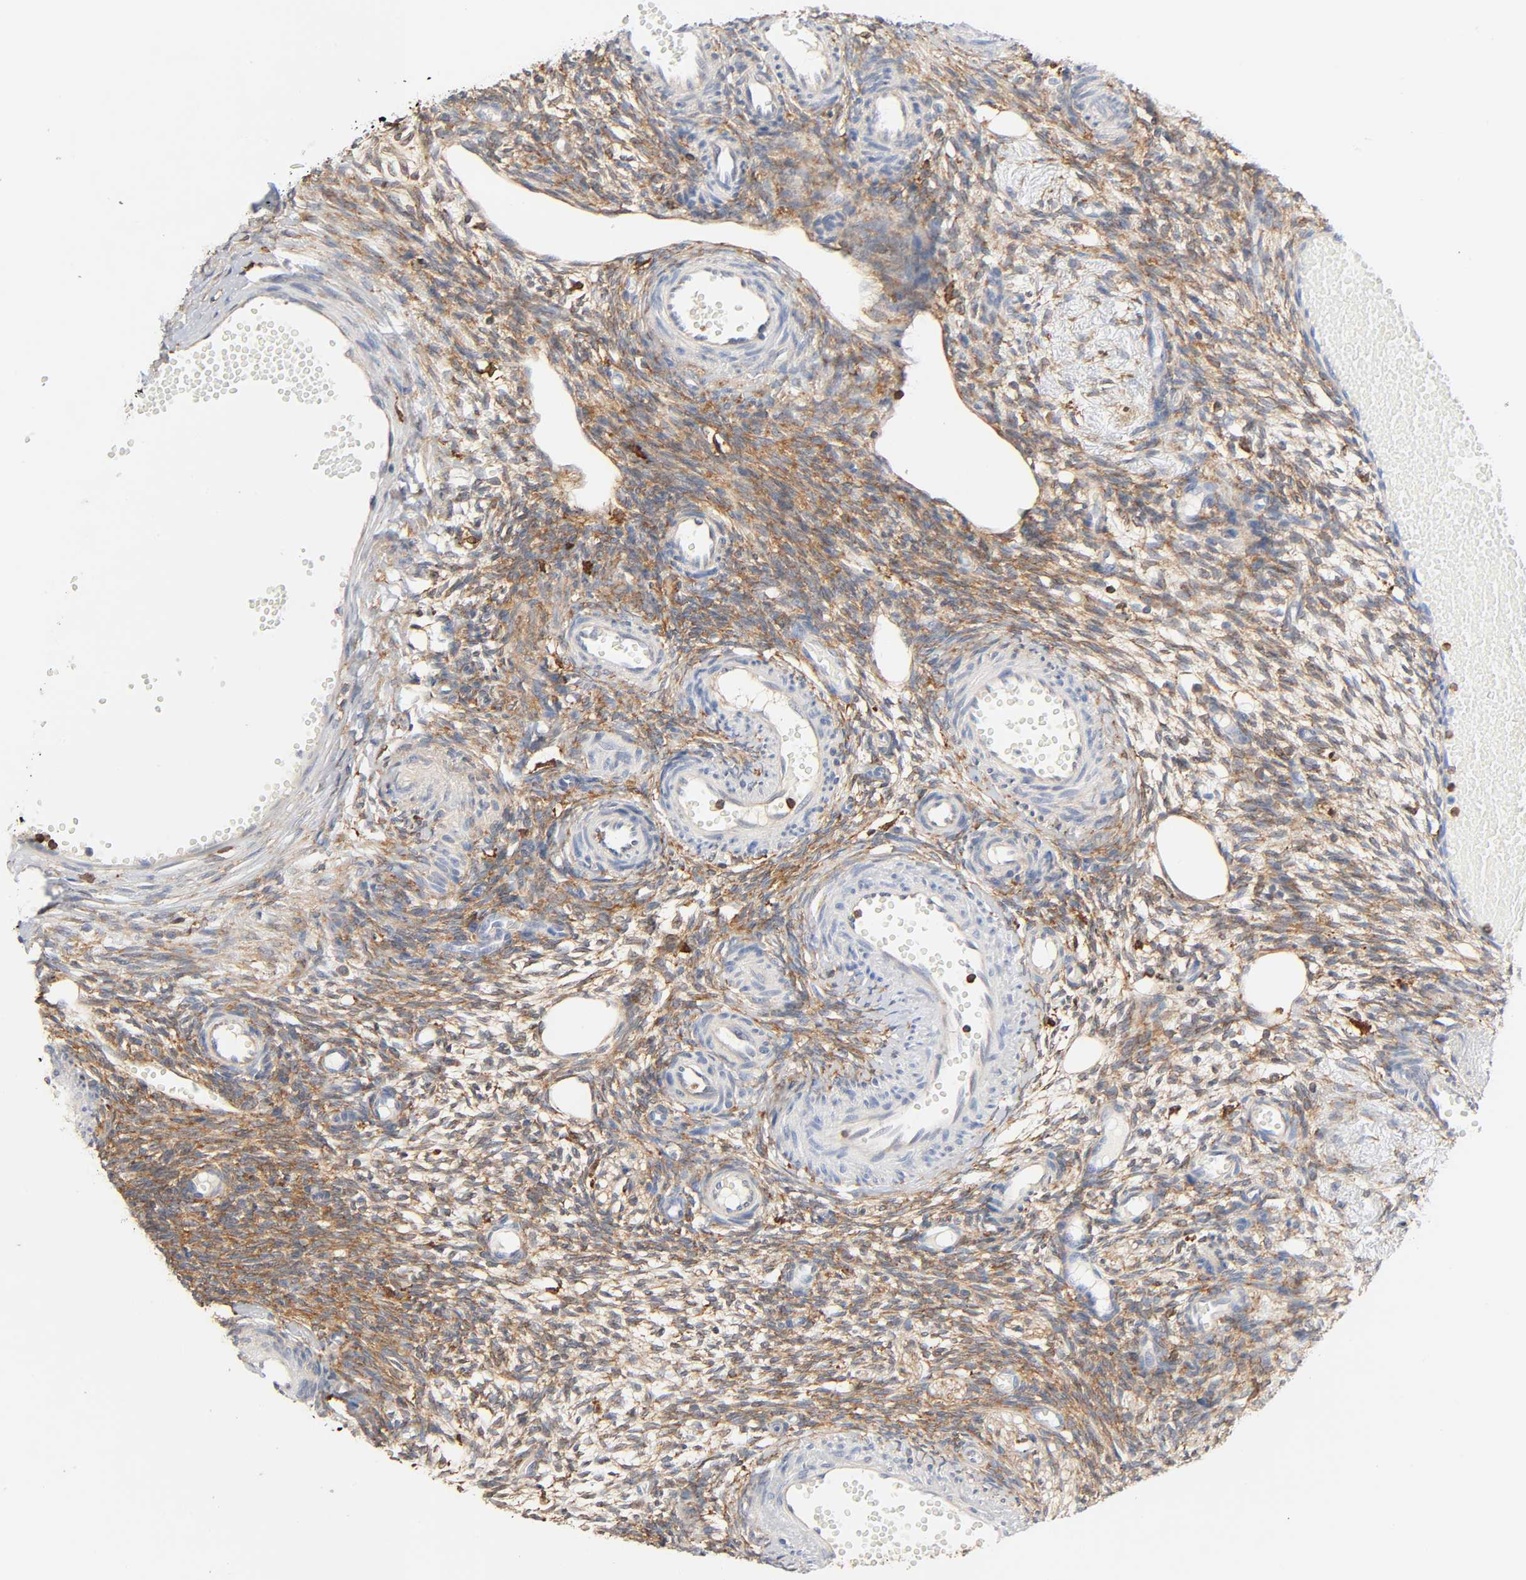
{"staining": {"intensity": "moderate", "quantity": ">75%", "location": "cytoplasmic/membranous"}, "tissue": "ovary", "cell_type": "Ovarian stroma cells", "image_type": "normal", "snomed": [{"axis": "morphology", "description": "Normal tissue, NOS"}, {"axis": "topography", "description": "Ovary"}], "caption": "An image showing moderate cytoplasmic/membranous staining in about >75% of ovarian stroma cells in unremarkable ovary, as visualized by brown immunohistochemical staining.", "gene": "BIN1", "patient": {"sex": "female", "age": 35}}